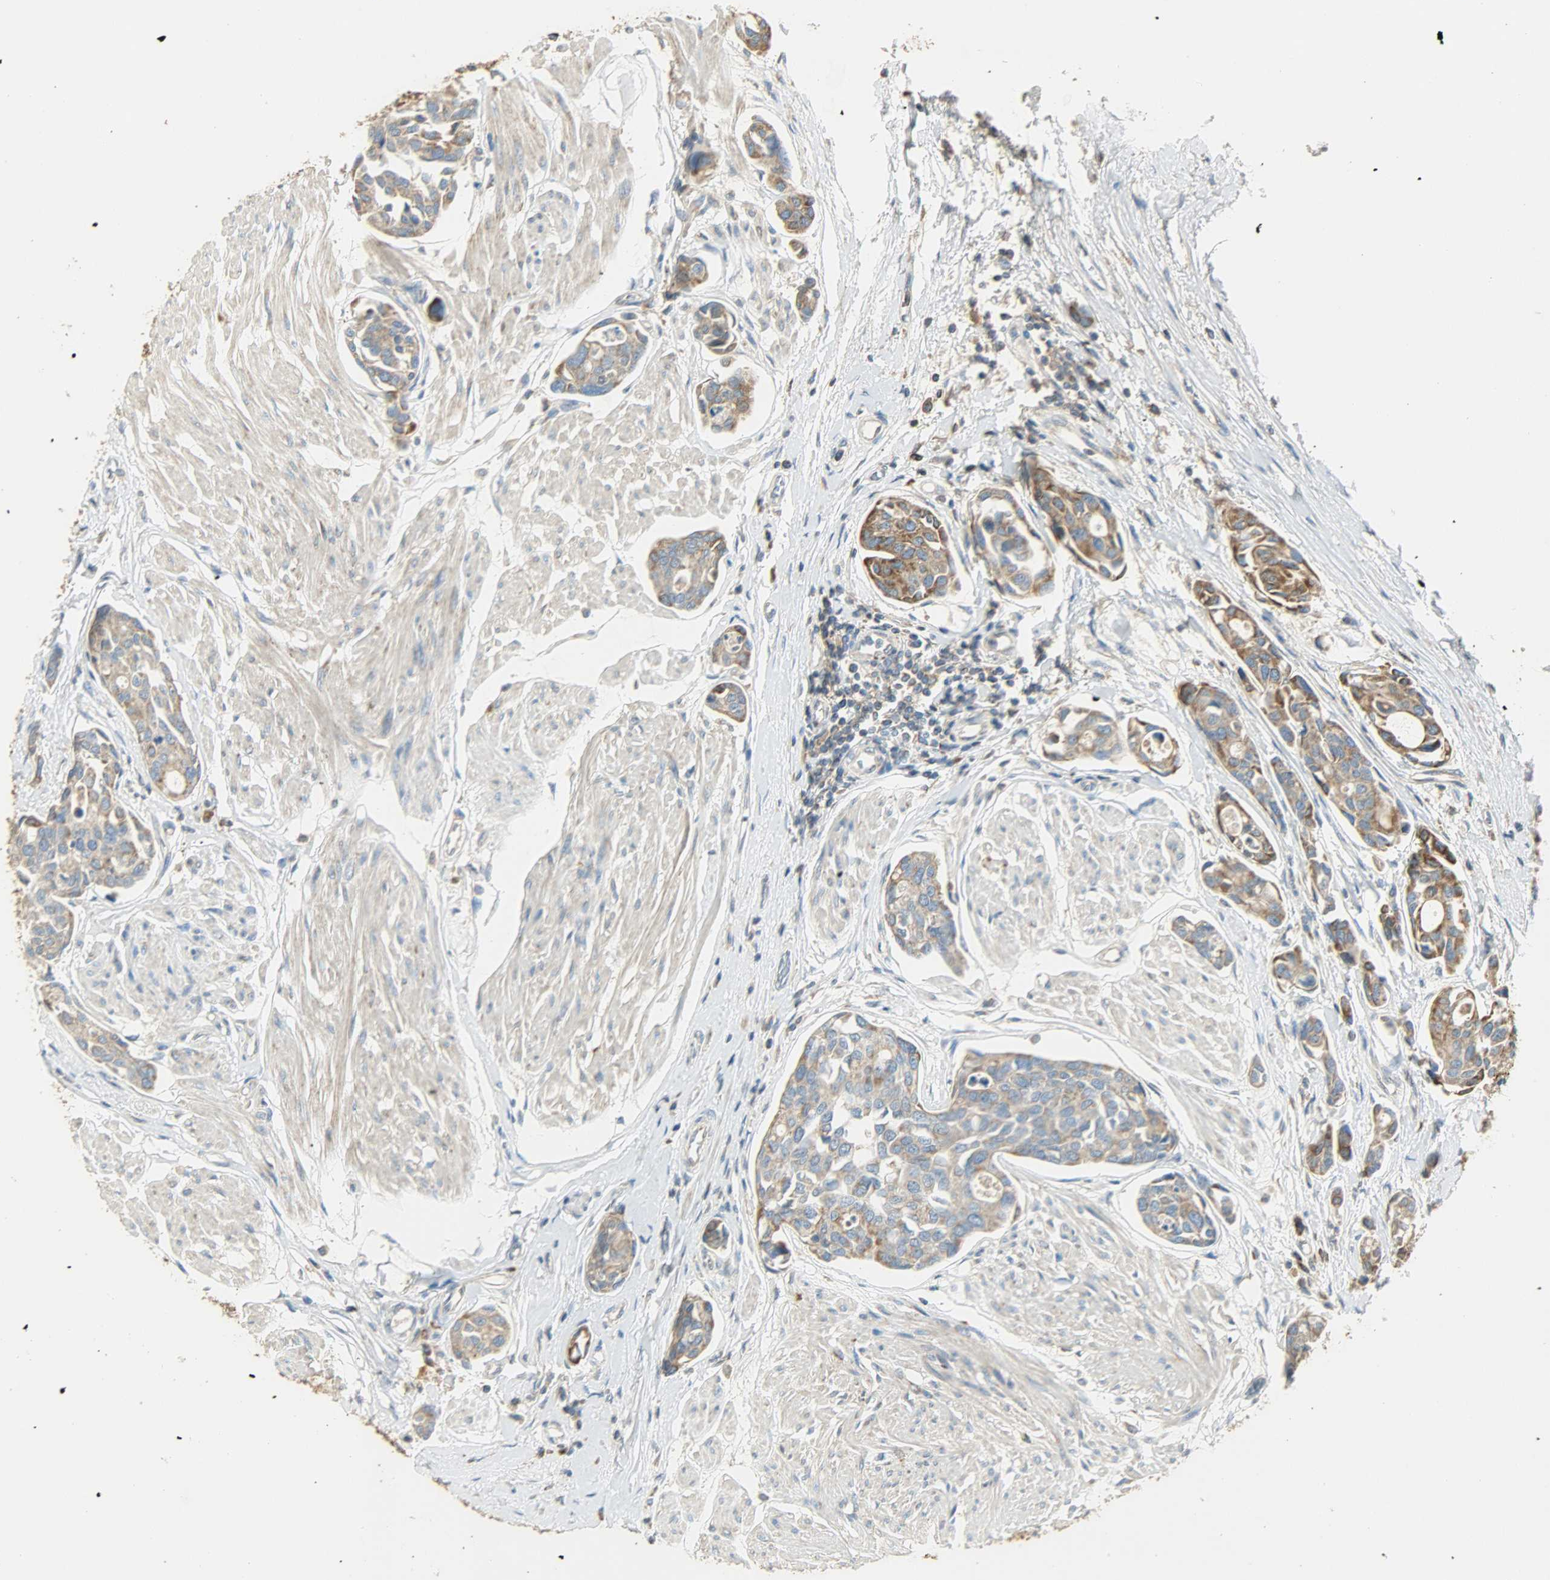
{"staining": {"intensity": "moderate", "quantity": ">75%", "location": "cytoplasmic/membranous"}, "tissue": "urothelial cancer", "cell_type": "Tumor cells", "image_type": "cancer", "snomed": [{"axis": "morphology", "description": "Urothelial carcinoma, High grade"}, {"axis": "topography", "description": "Urinary bladder"}], "caption": "A micrograph showing moderate cytoplasmic/membranous expression in approximately >75% of tumor cells in urothelial carcinoma (high-grade), as visualized by brown immunohistochemical staining.", "gene": "NNT", "patient": {"sex": "male", "age": 78}}